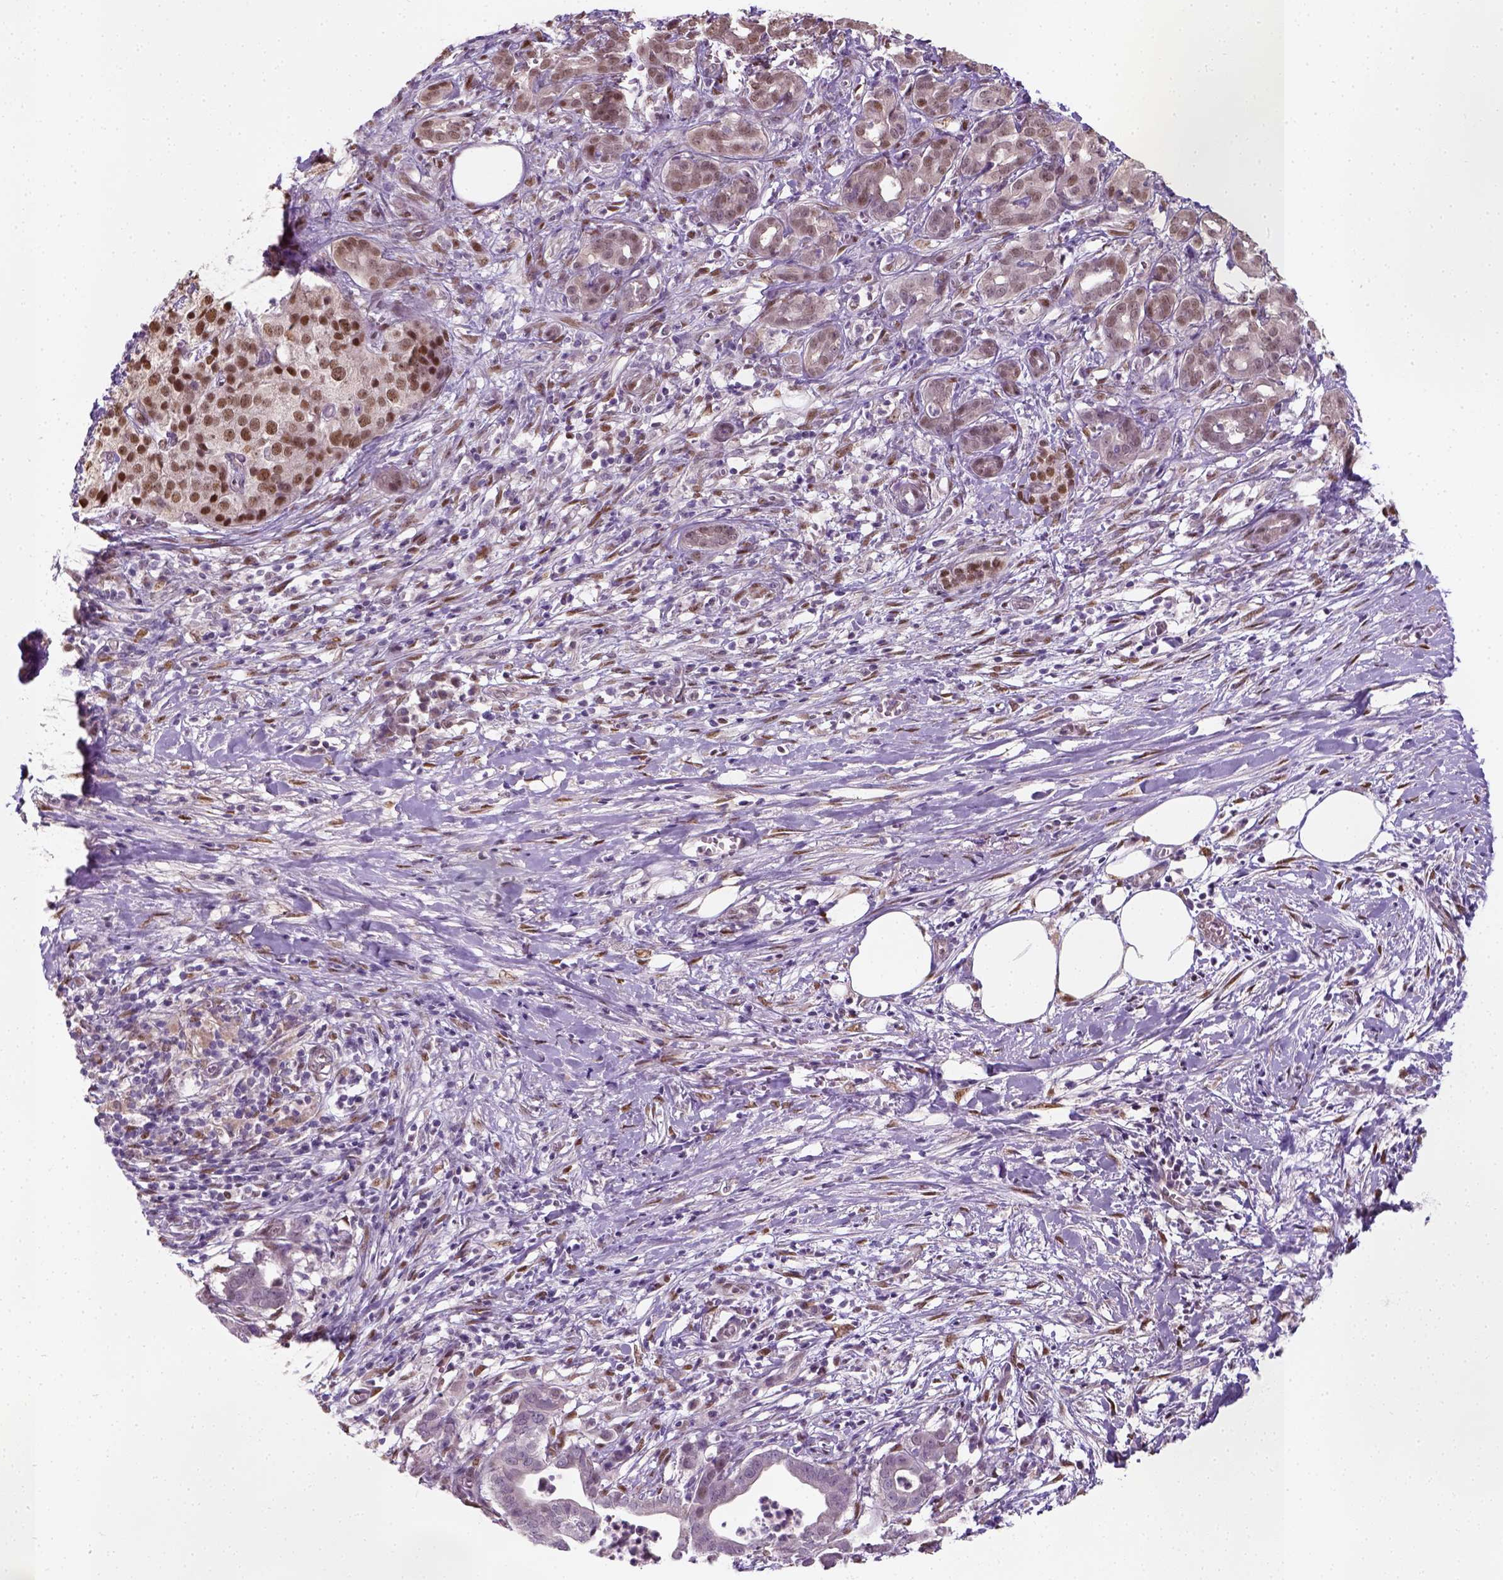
{"staining": {"intensity": "moderate", "quantity": ">75%", "location": "nuclear"}, "tissue": "pancreatic cancer", "cell_type": "Tumor cells", "image_type": "cancer", "snomed": [{"axis": "morphology", "description": "Adenocarcinoma, NOS"}, {"axis": "topography", "description": "Pancreas"}], "caption": "There is medium levels of moderate nuclear expression in tumor cells of pancreatic adenocarcinoma, as demonstrated by immunohistochemical staining (brown color).", "gene": "C1orf112", "patient": {"sex": "male", "age": 61}}